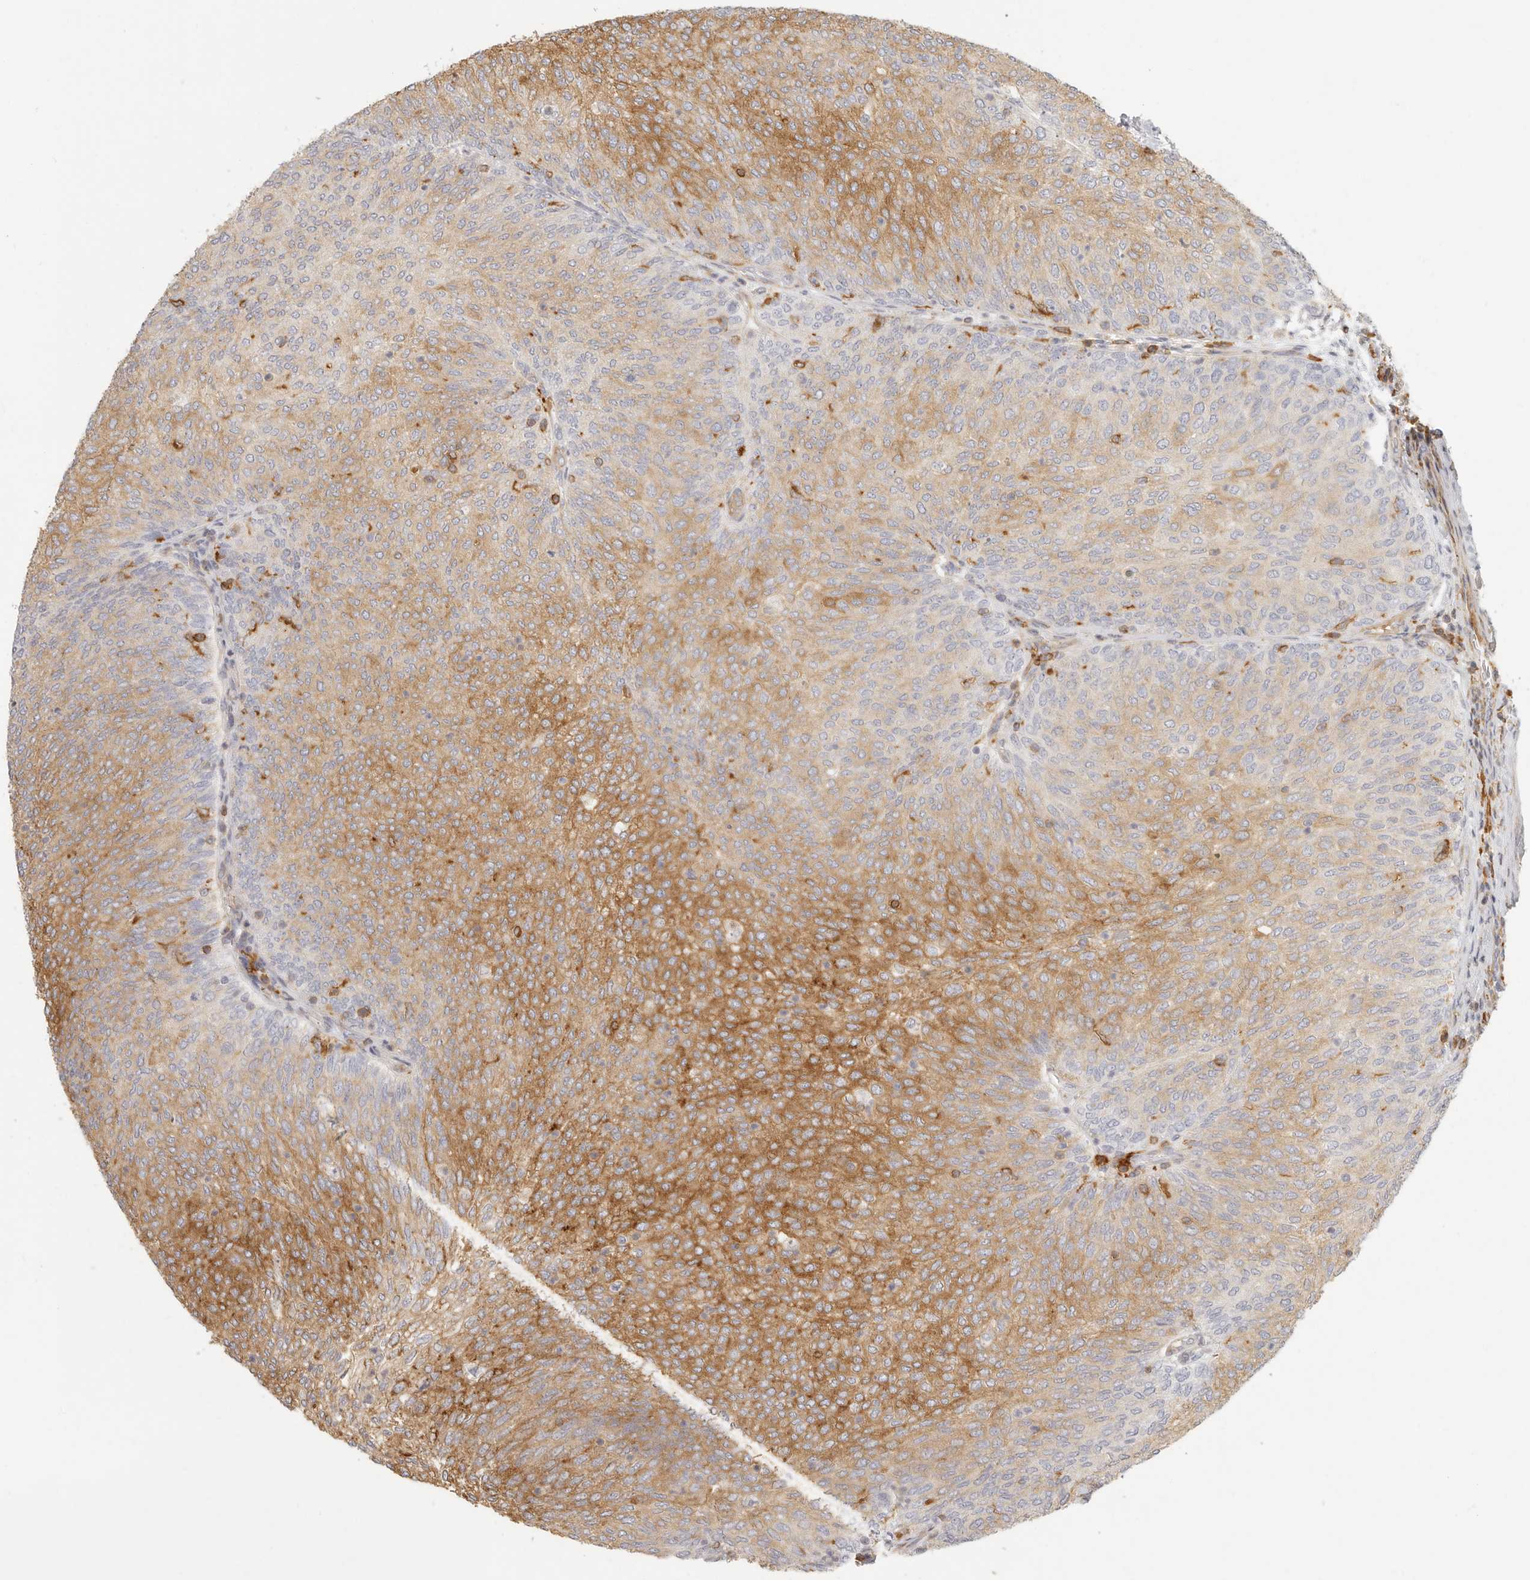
{"staining": {"intensity": "moderate", "quantity": "25%-75%", "location": "cytoplasmic/membranous"}, "tissue": "urothelial cancer", "cell_type": "Tumor cells", "image_type": "cancer", "snomed": [{"axis": "morphology", "description": "Urothelial carcinoma, Low grade"}, {"axis": "topography", "description": "Urinary bladder"}], "caption": "Immunohistochemistry (IHC) histopathology image of neoplastic tissue: human low-grade urothelial carcinoma stained using IHC displays medium levels of moderate protein expression localized specifically in the cytoplasmic/membranous of tumor cells, appearing as a cytoplasmic/membranous brown color.", "gene": "NIBAN1", "patient": {"sex": "female", "age": 79}}